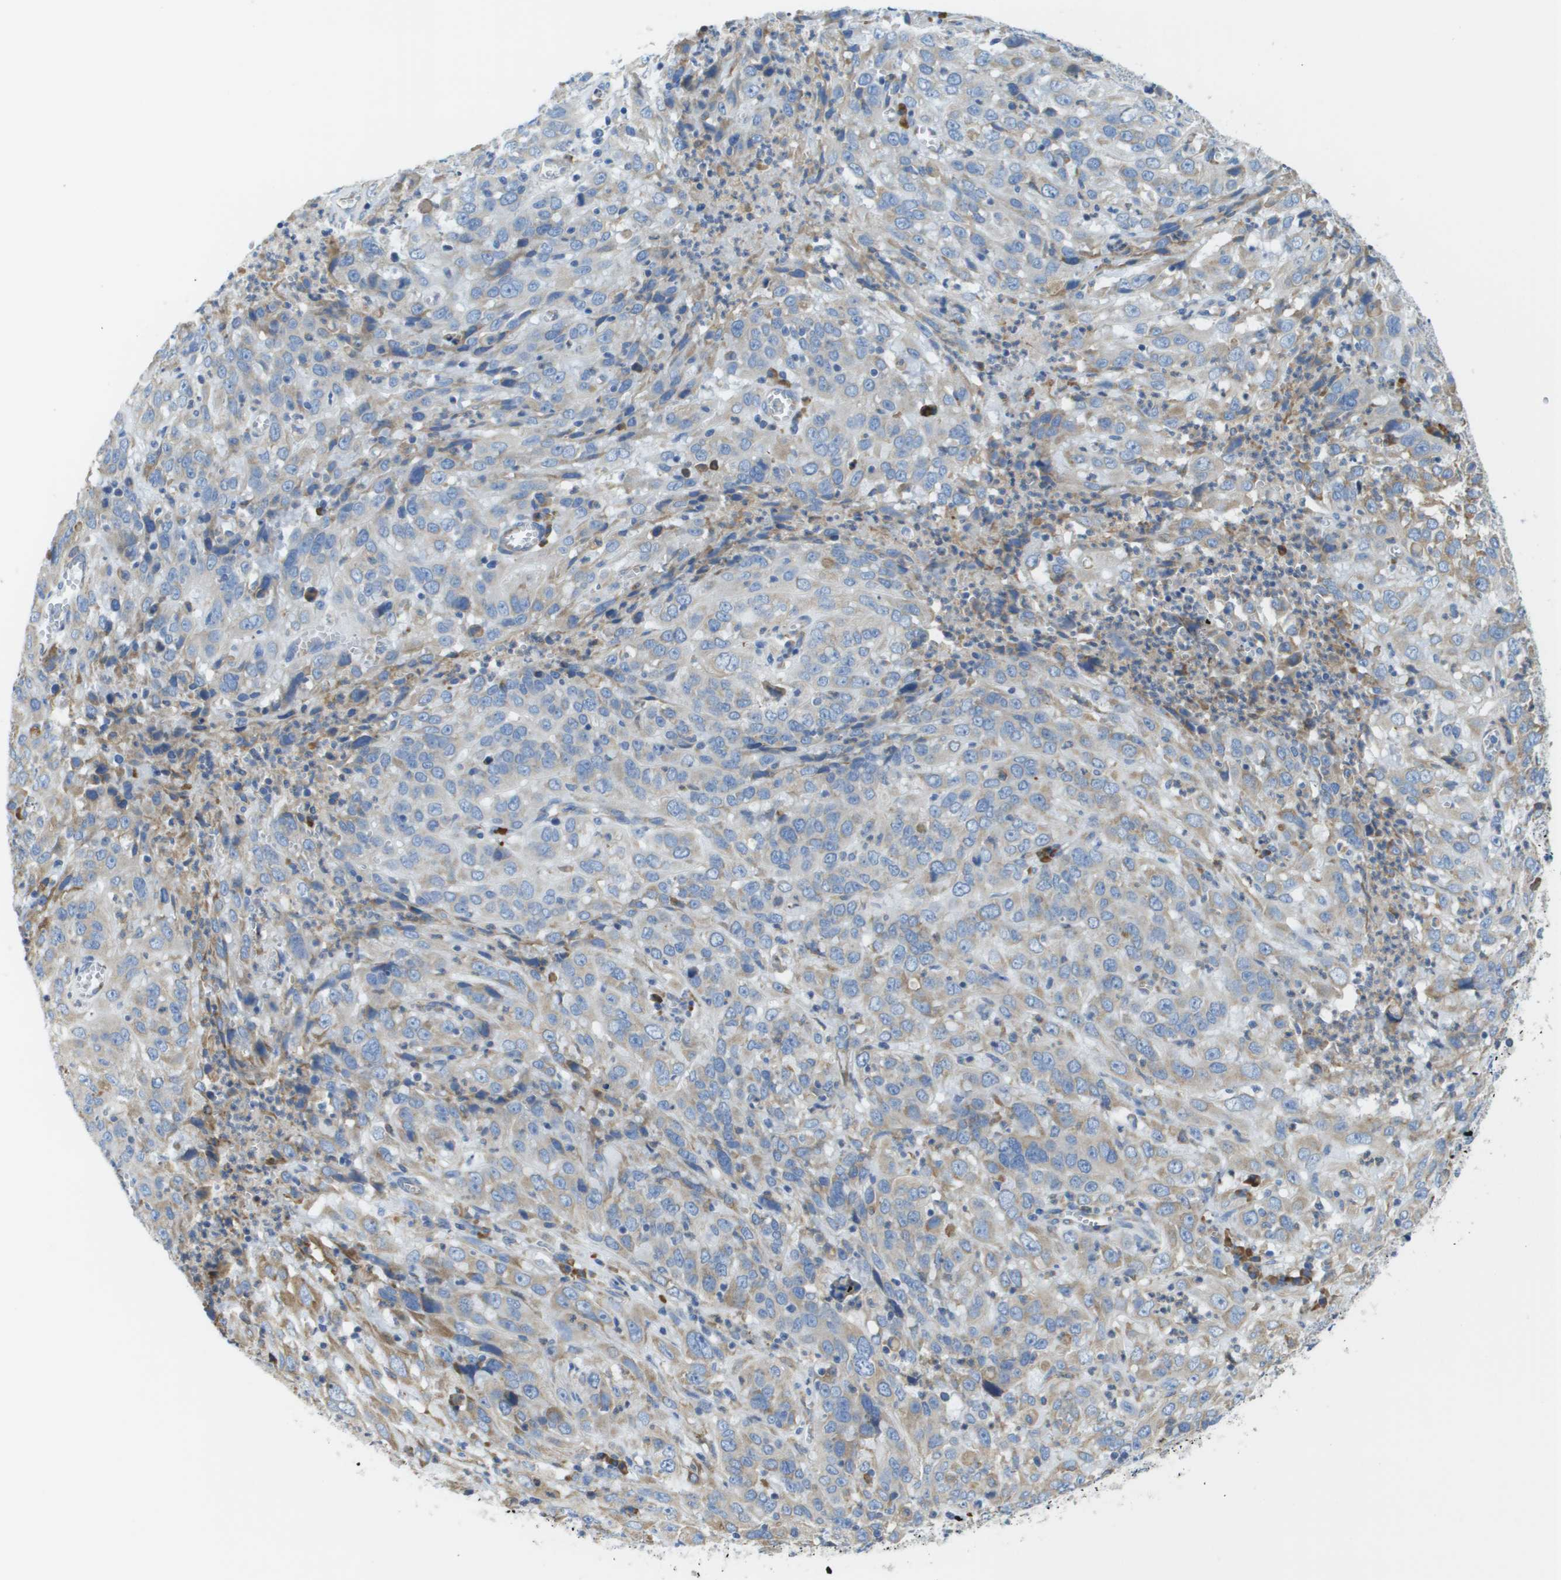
{"staining": {"intensity": "weak", "quantity": "25%-75%", "location": "cytoplasmic/membranous"}, "tissue": "cervical cancer", "cell_type": "Tumor cells", "image_type": "cancer", "snomed": [{"axis": "morphology", "description": "Squamous cell carcinoma, NOS"}, {"axis": "topography", "description": "Cervix"}], "caption": "High-power microscopy captured an immunohistochemistry photomicrograph of squamous cell carcinoma (cervical), revealing weak cytoplasmic/membranous expression in approximately 25%-75% of tumor cells. Using DAB (3,3'-diaminobenzidine) (brown) and hematoxylin (blue) stains, captured at high magnification using brightfield microscopy.", "gene": "SDR42E1", "patient": {"sex": "female", "age": 32}}